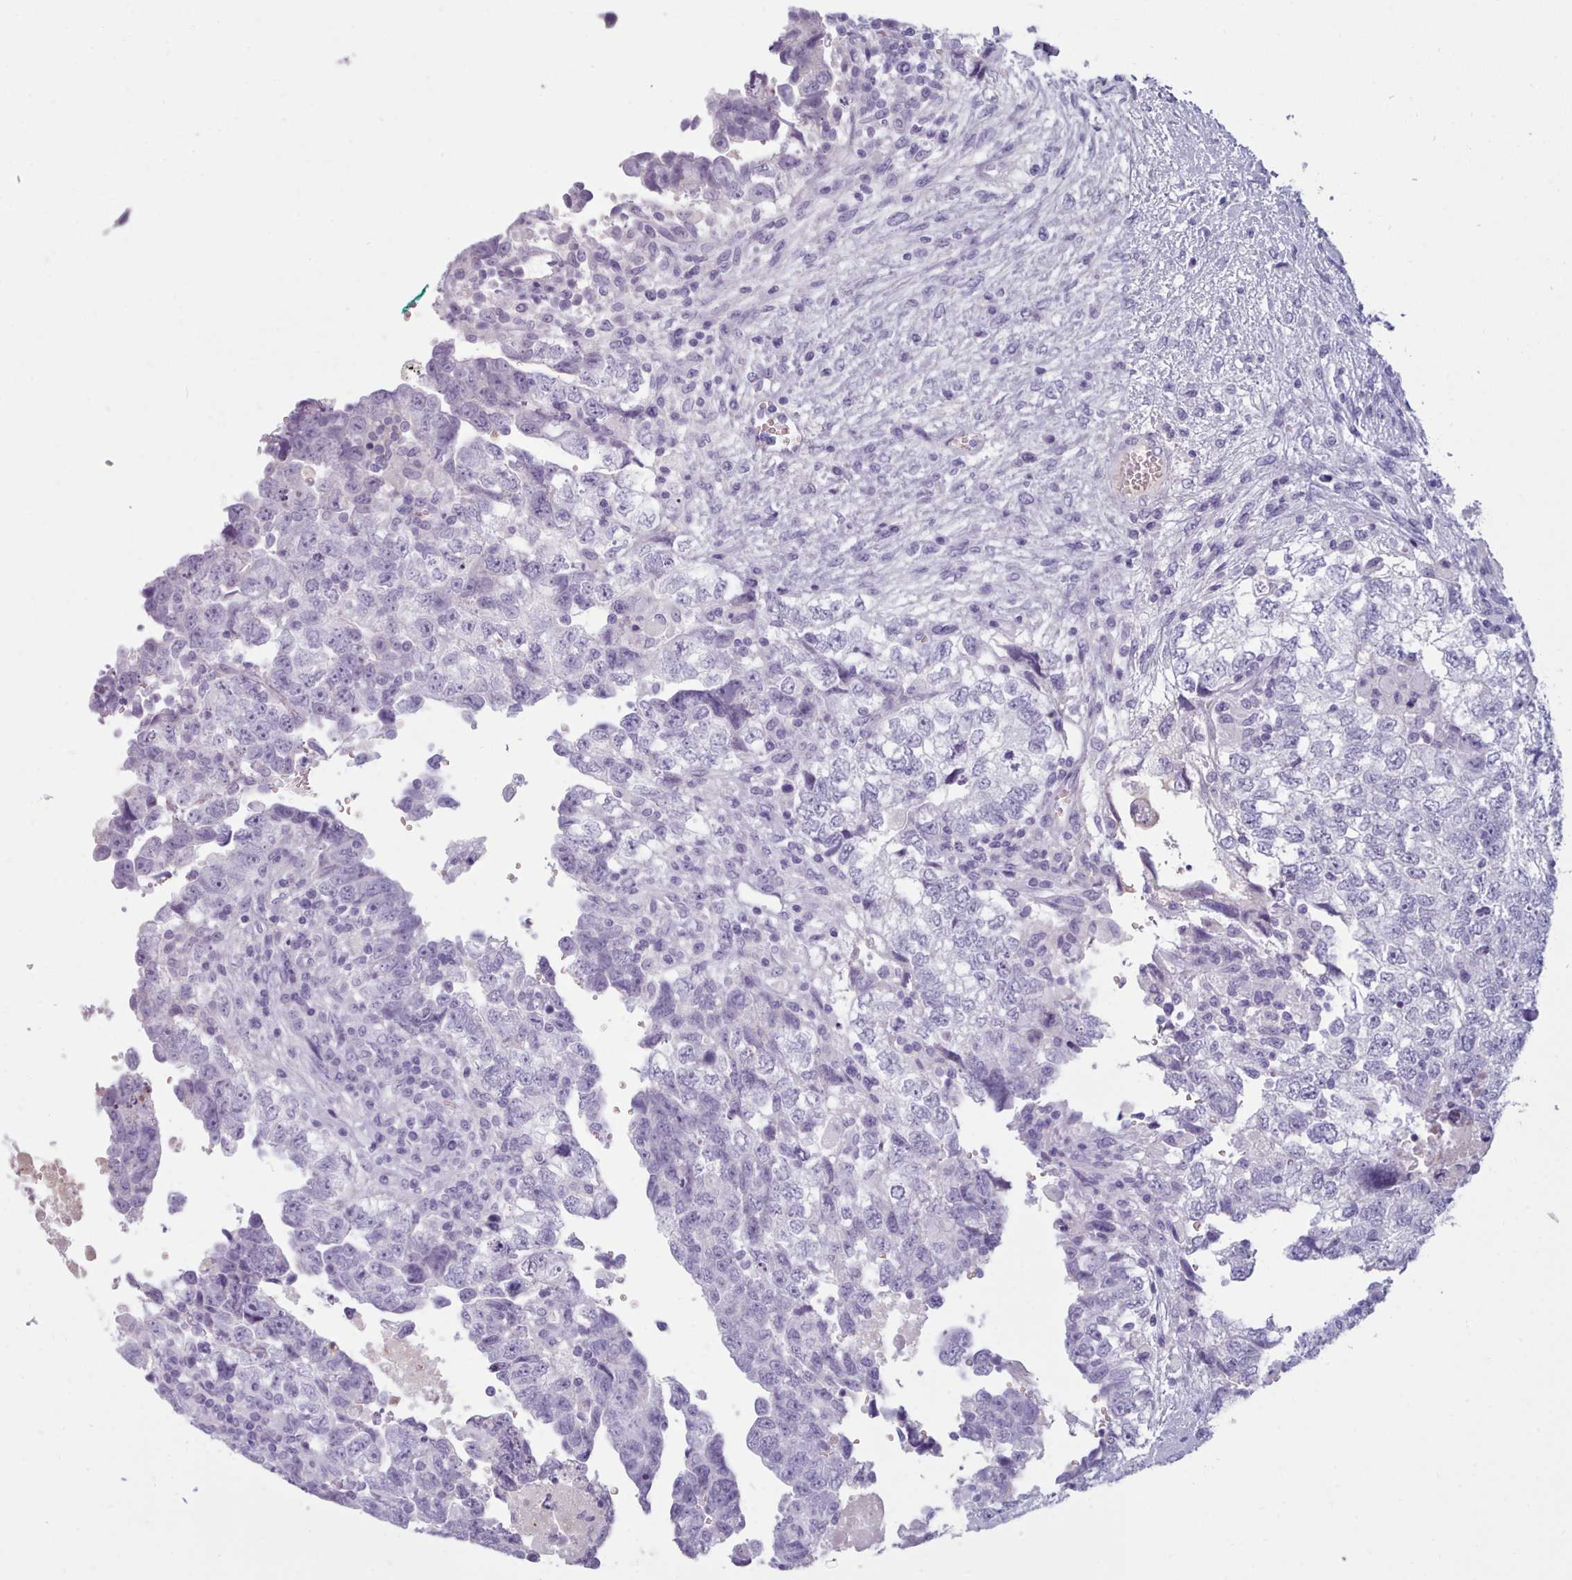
{"staining": {"intensity": "negative", "quantity": "none", "location": "none"}, "tissue": "testis cancer", "cell_type": "Tumor cells", "image_type": "cancer", "snomed": [{"axis": "morphology", "description": "Carcinoma, Embryonal, NOS"}, {"axis": "topography", "description": "Testis"}], "caption": "DAB immunohistochemical staining of testis cancer (embryonal carcinoma) displays no significant expression in tumor cells. (DAB IHC with hematoxylin counter stain).", "gene": "ZNF43", "patient": {"sex": "male", "age": 37}}